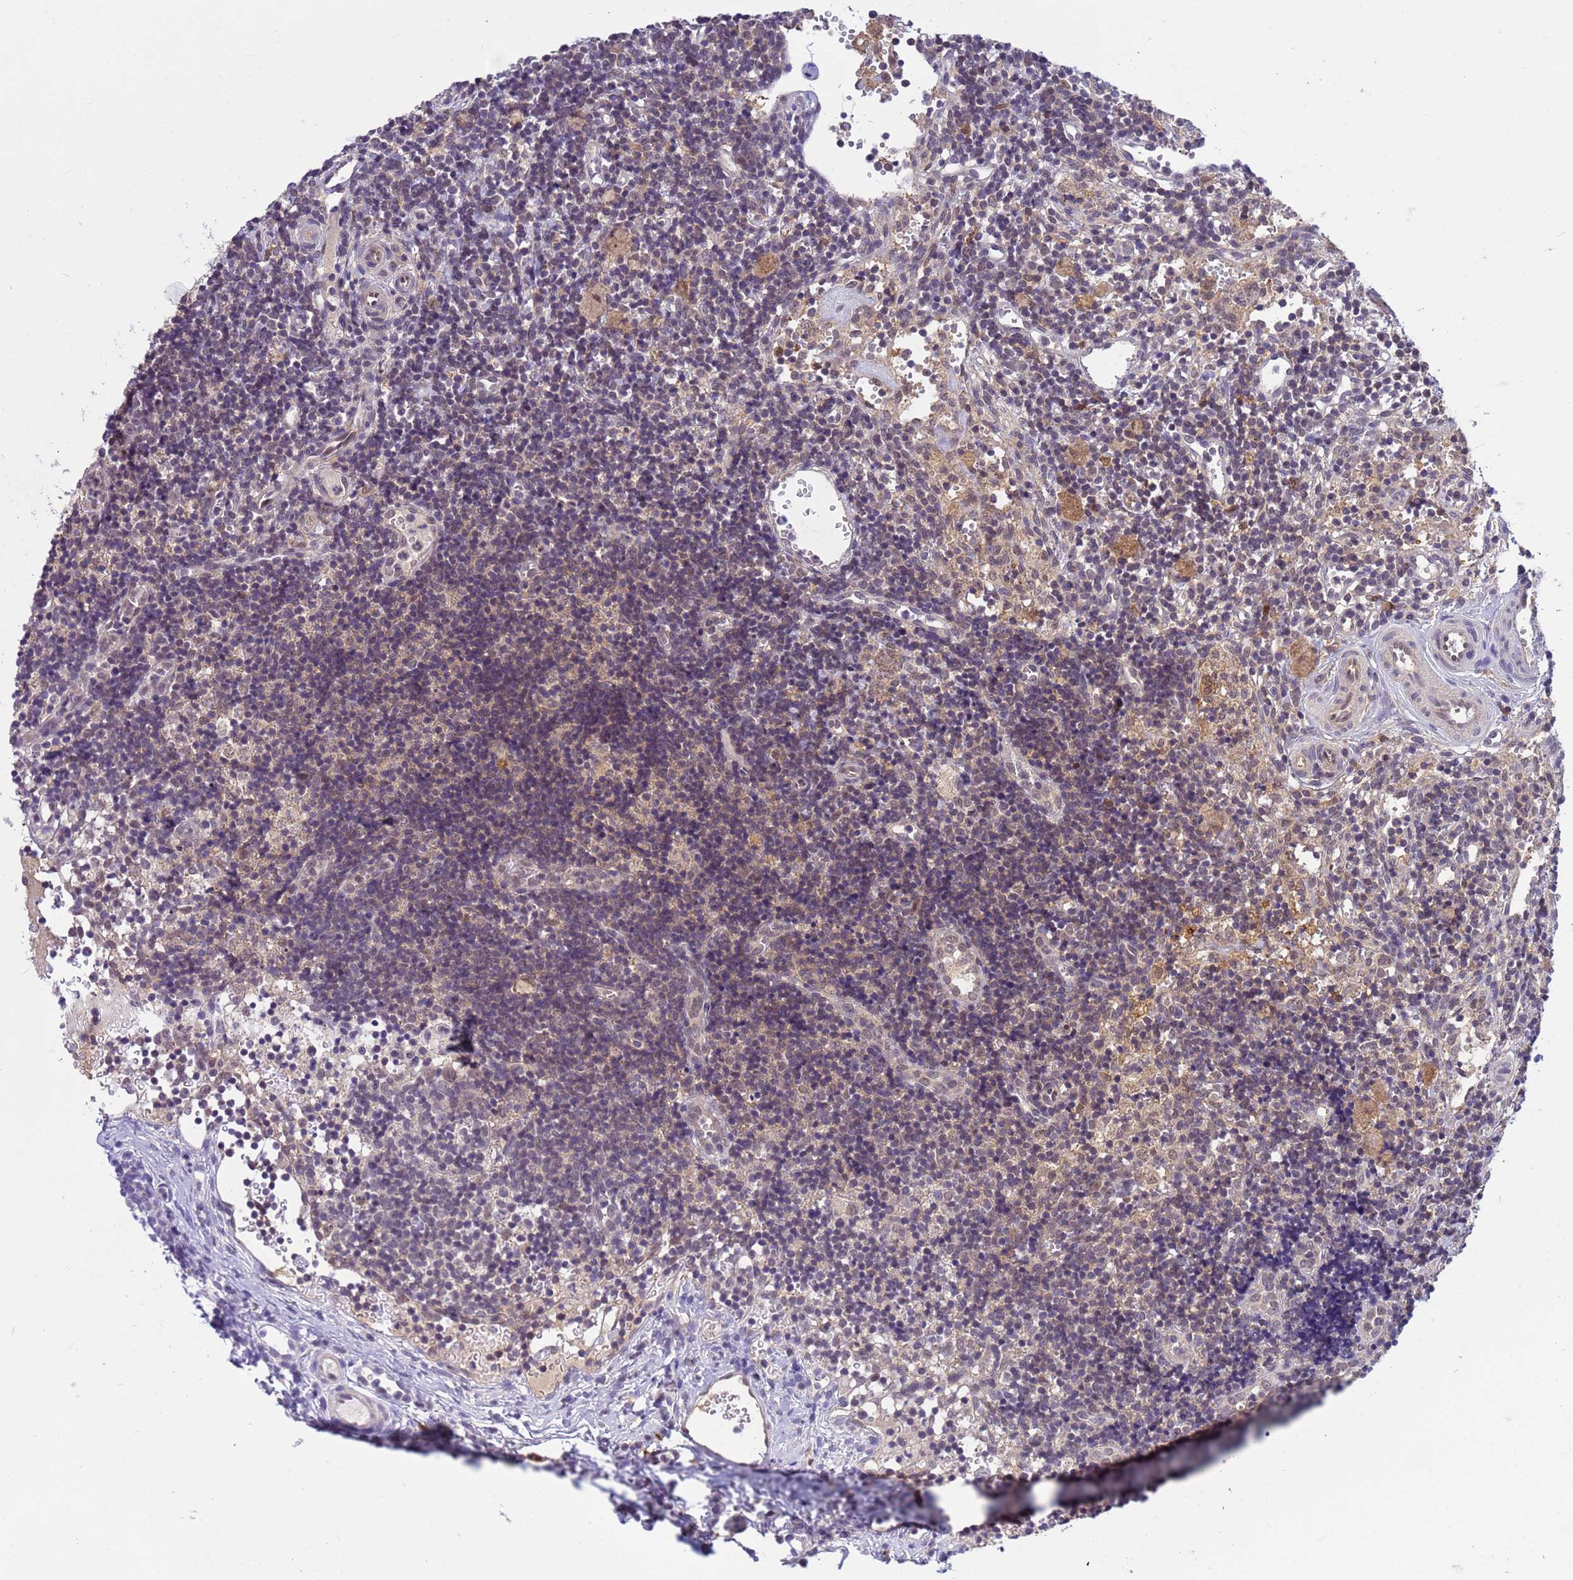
{"staining": {"intensity": "weak", "quantity": "25%-75%", "location": "cytoplasmic/membranous,nuclear"}, "tissue": "lymph node", "cell_type": "Germinal center cells", "image_type": "normal", "snomed": [{"axis": "morphology", "description": "Normal tissue, NOS"}, {"axis": "topography", "description": "Lymph node"}], "caption": "Lymph node stained for a protein reveals weak cytoplasmic/membranous,nuclear positivity in germinal center cells. (DAB IHC with brightfield microscopy, high magnification).", "gene": "NPEPPS", "patient": {"sex": "female", "age": 37}}